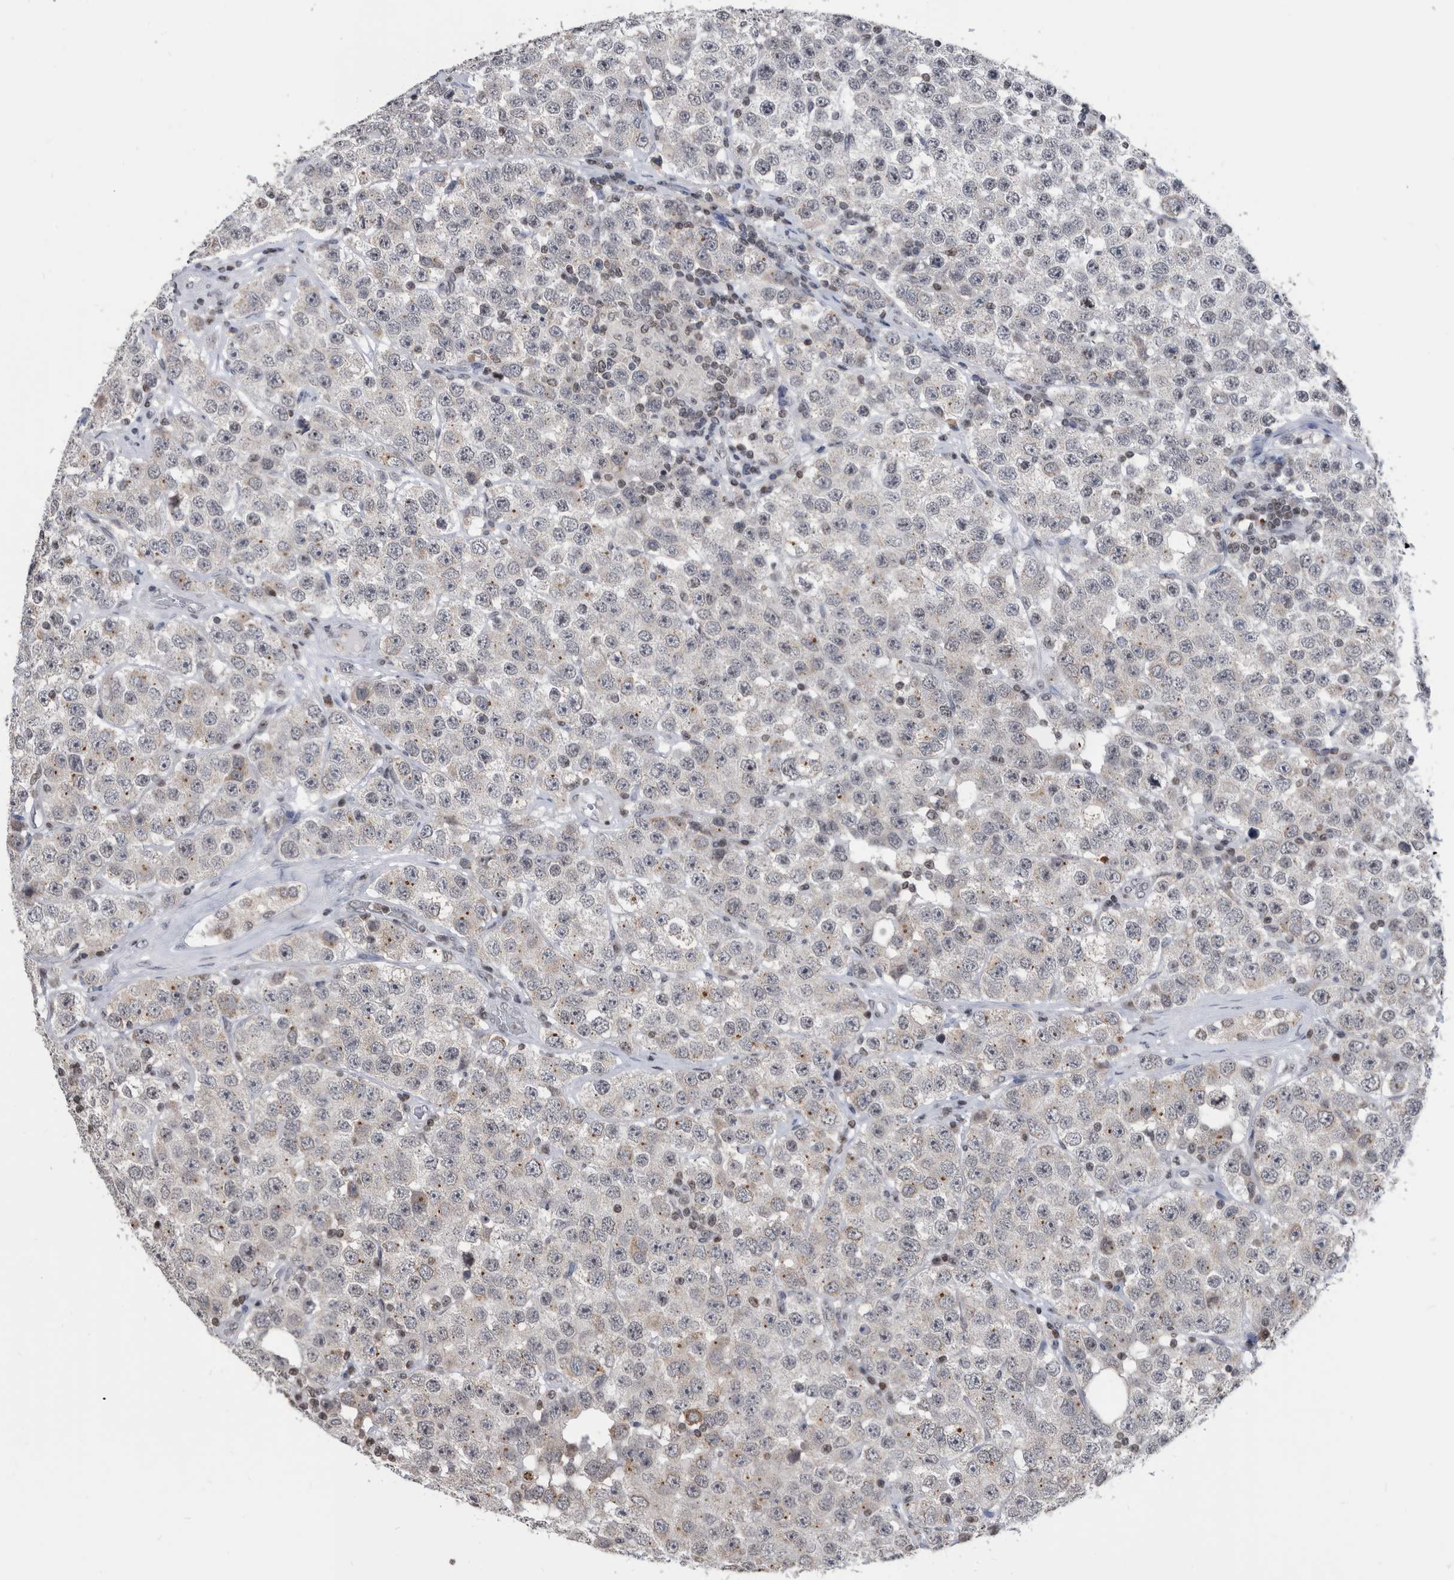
{"staining": {"intensity": "weak", "quantity": "<25%", "location": "cytoplasmic/membranous"}, "tissue": "testis cancer", "cell_type": "Tumor cells", "image_type": "cancer", "snomed": [{"axis": "morphology", "description": "Seminoma, NOS"}, {"axis": "topography", "description": "Testis"}], "caption": "High power microscopy image of an immunohistochemistry photomicrograph of testis cancer (seminoma), revealing no significant staining in tumor cells.", "gene": "TSTD1", "patient": {"sex": "male", "age": 28}}